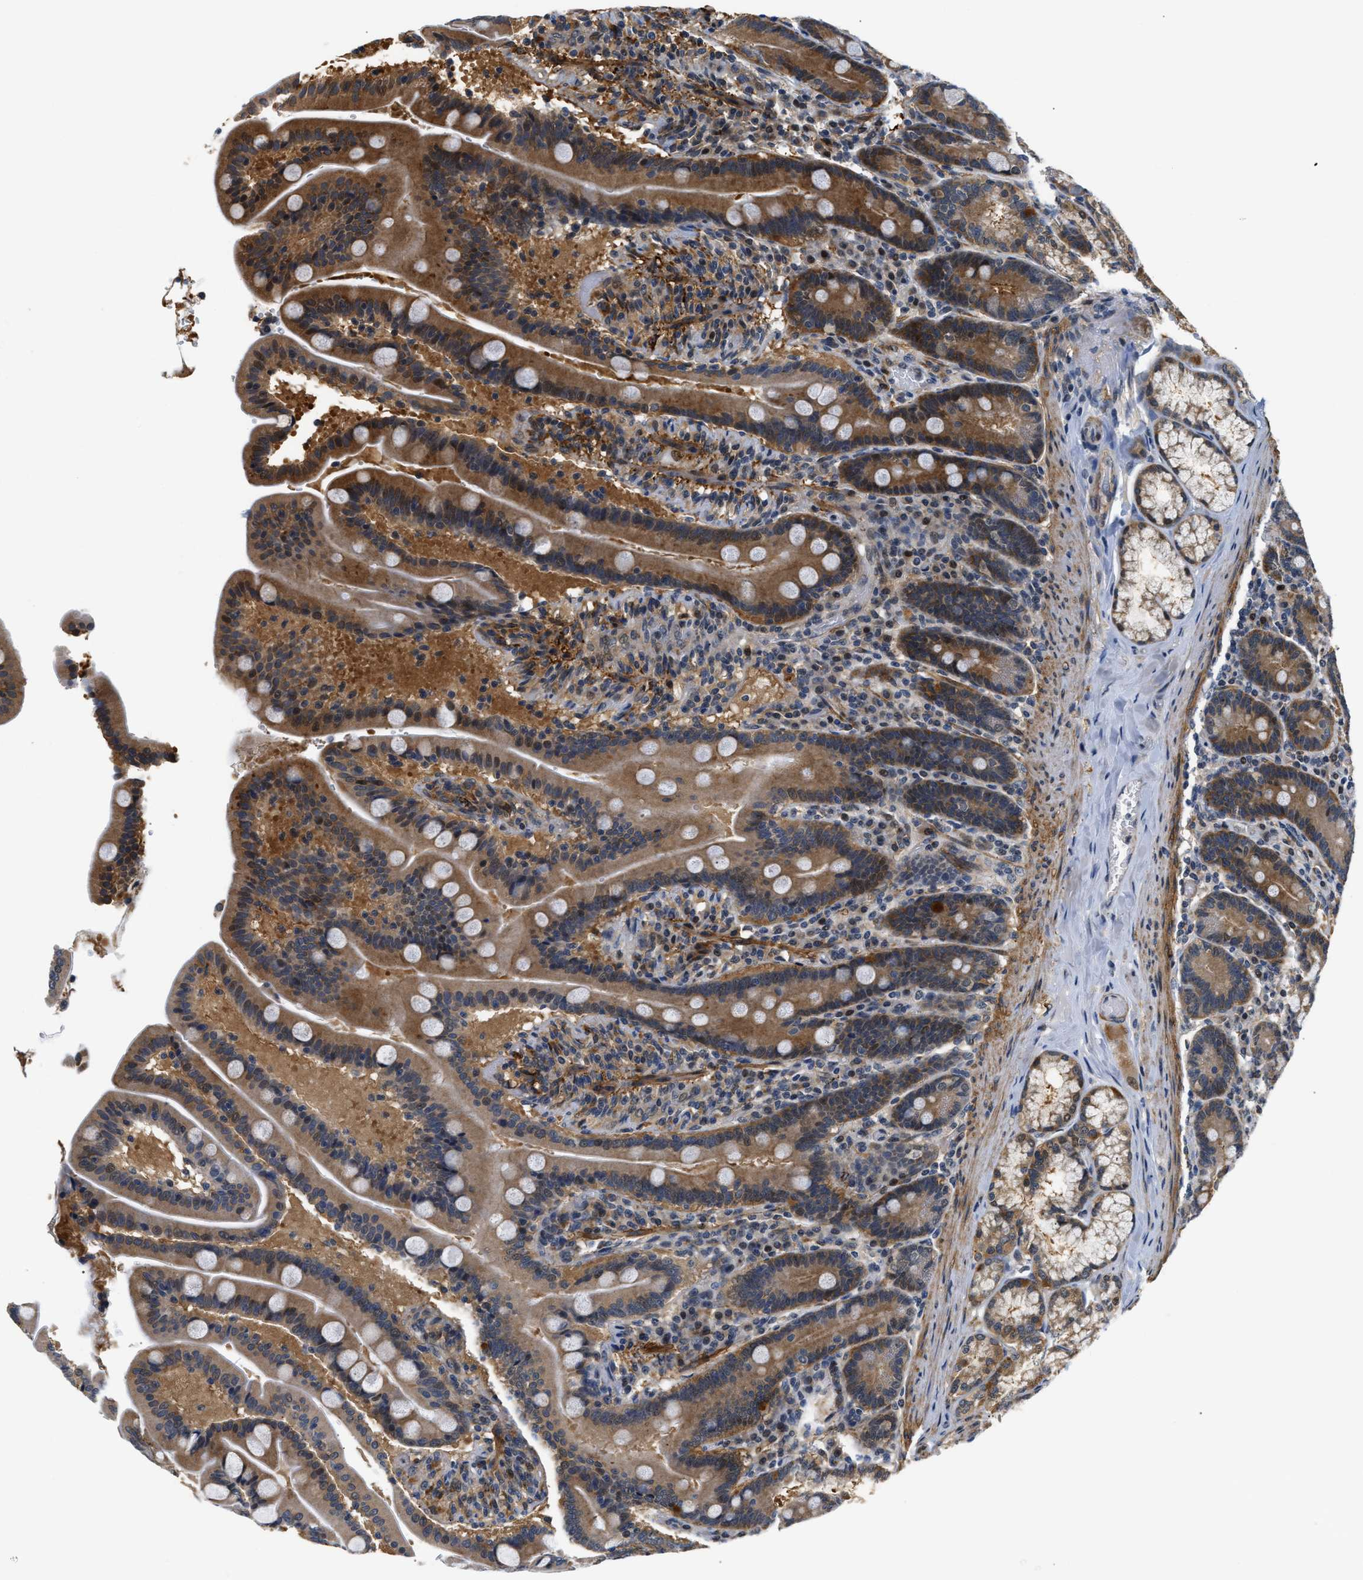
{"staining": {"intensity": "moderate", "quantity": ">75%", "location": "cytoplasmic/membranous,nuclear"}, "tissue": "duodenum", "cell_type": "Glandular cells", "image_type": "normal", "snomed": [{"axis": "morphology", "description": "Normal tissue, NOS"}, {"axis": "topography", "description": "Duodenum"}], "caption": "IHC image of normal duodenum: duodenum stained using immunohistochemistry reveals medium levels of moderate protein expression localized specifically in the cytoplasmic/membranous,nuclear of glandular cells, appearing as a cytoplasmic/membranous,nuclear brown color.", "gene": "LARP6", "patient": {"sex": "male", "age": 54}}